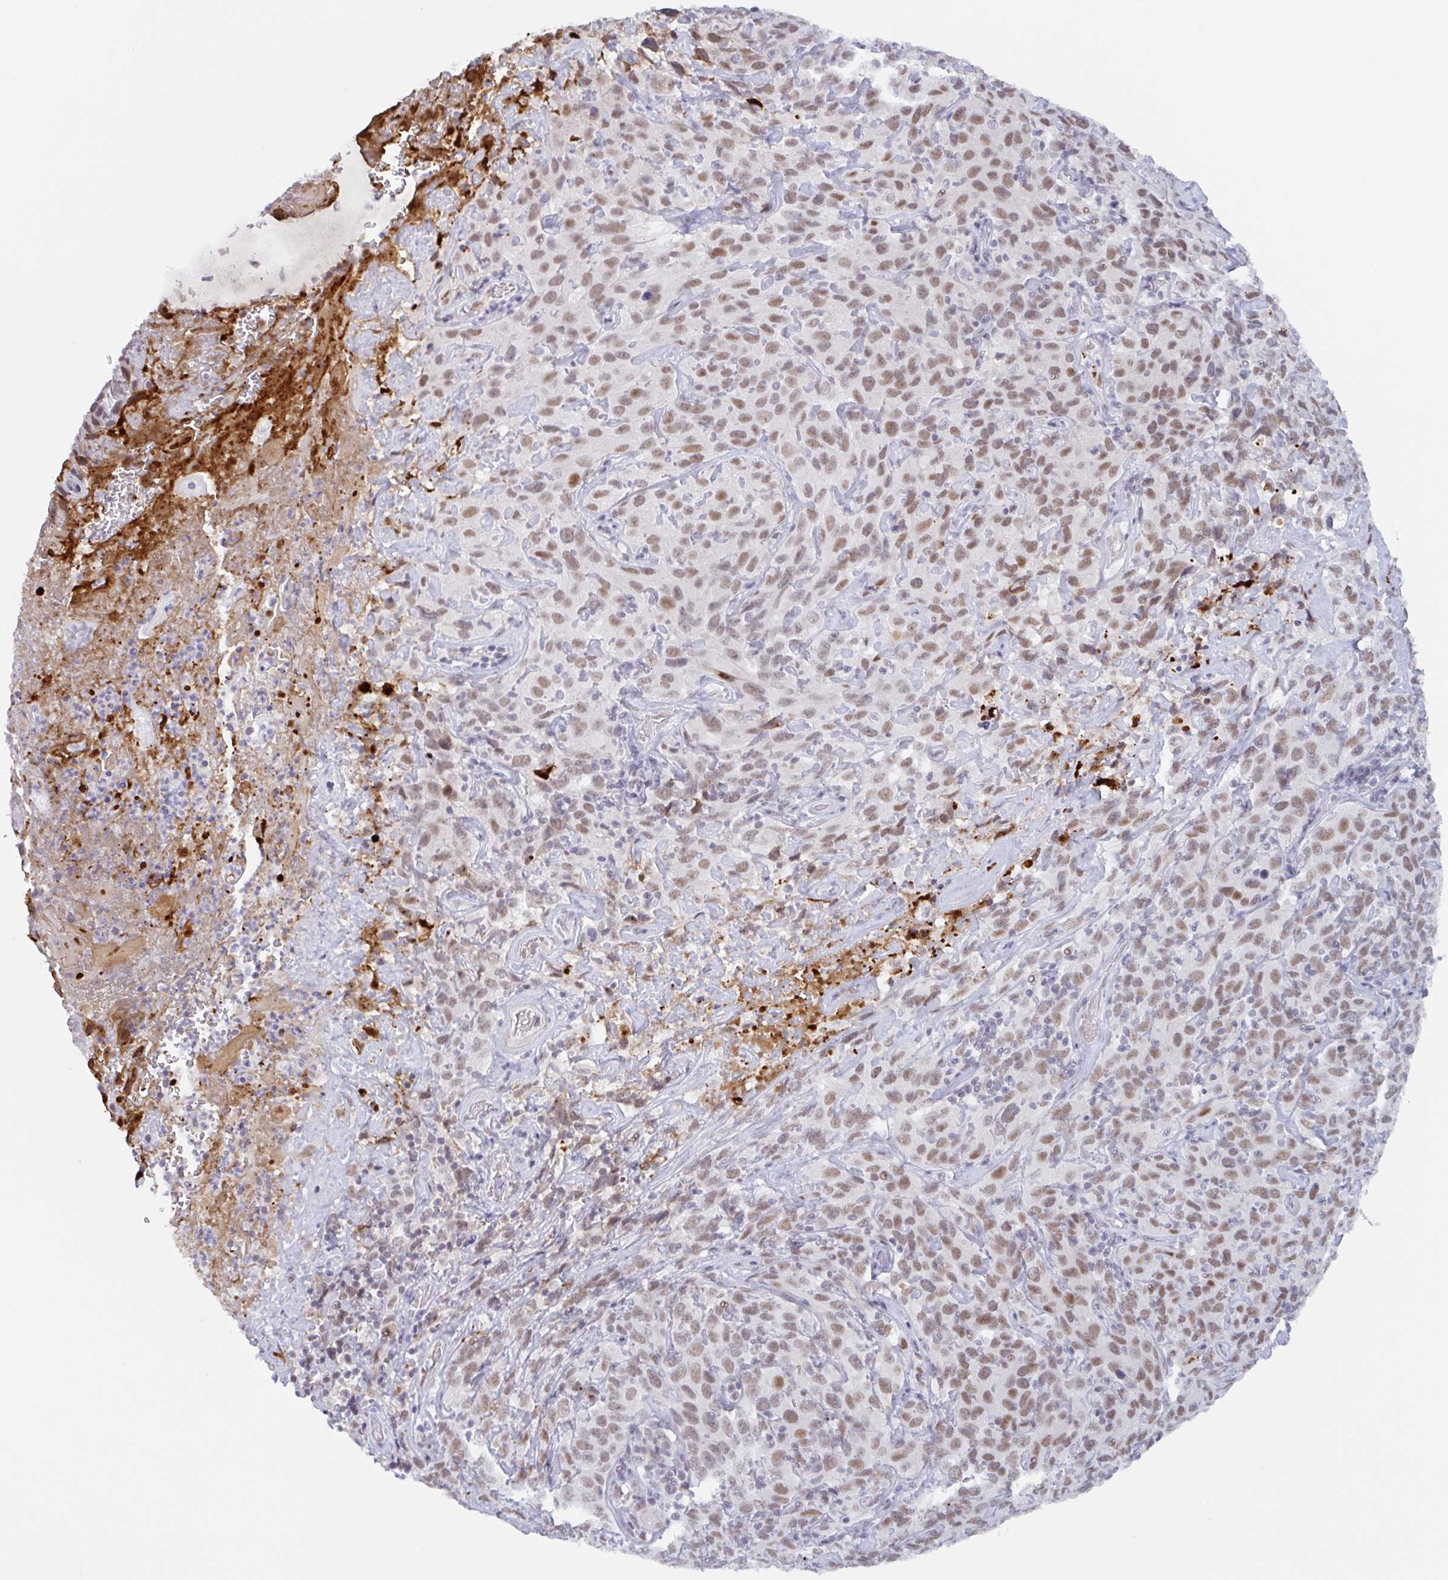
{"staining": {"intensity": "moderate", "quantity": ">75%", "location": "nuclear"}, "tissue": "cervical cancer", "cell_type": "Tumor cells", "image_type": "cancer", "snomed": [{"axis": "morphology", "description": "Squamous cell carcinoma, NOS"}, {"axis": "topography", "description": "Cervix"}], "caption": "DAB (3,3'-diaminobenzidine) immunohistochemical staining of cervical cancer (squamous cell carcinoma) shows moderate nuclear protein expression in about >75% of tumor cells. (Stains: DAB in brown, nuclei in blue, Microscopy: brightfield microscopy at high magnification).", "gene": "PLG", "patient": {"sex": "female", "age": 51}}